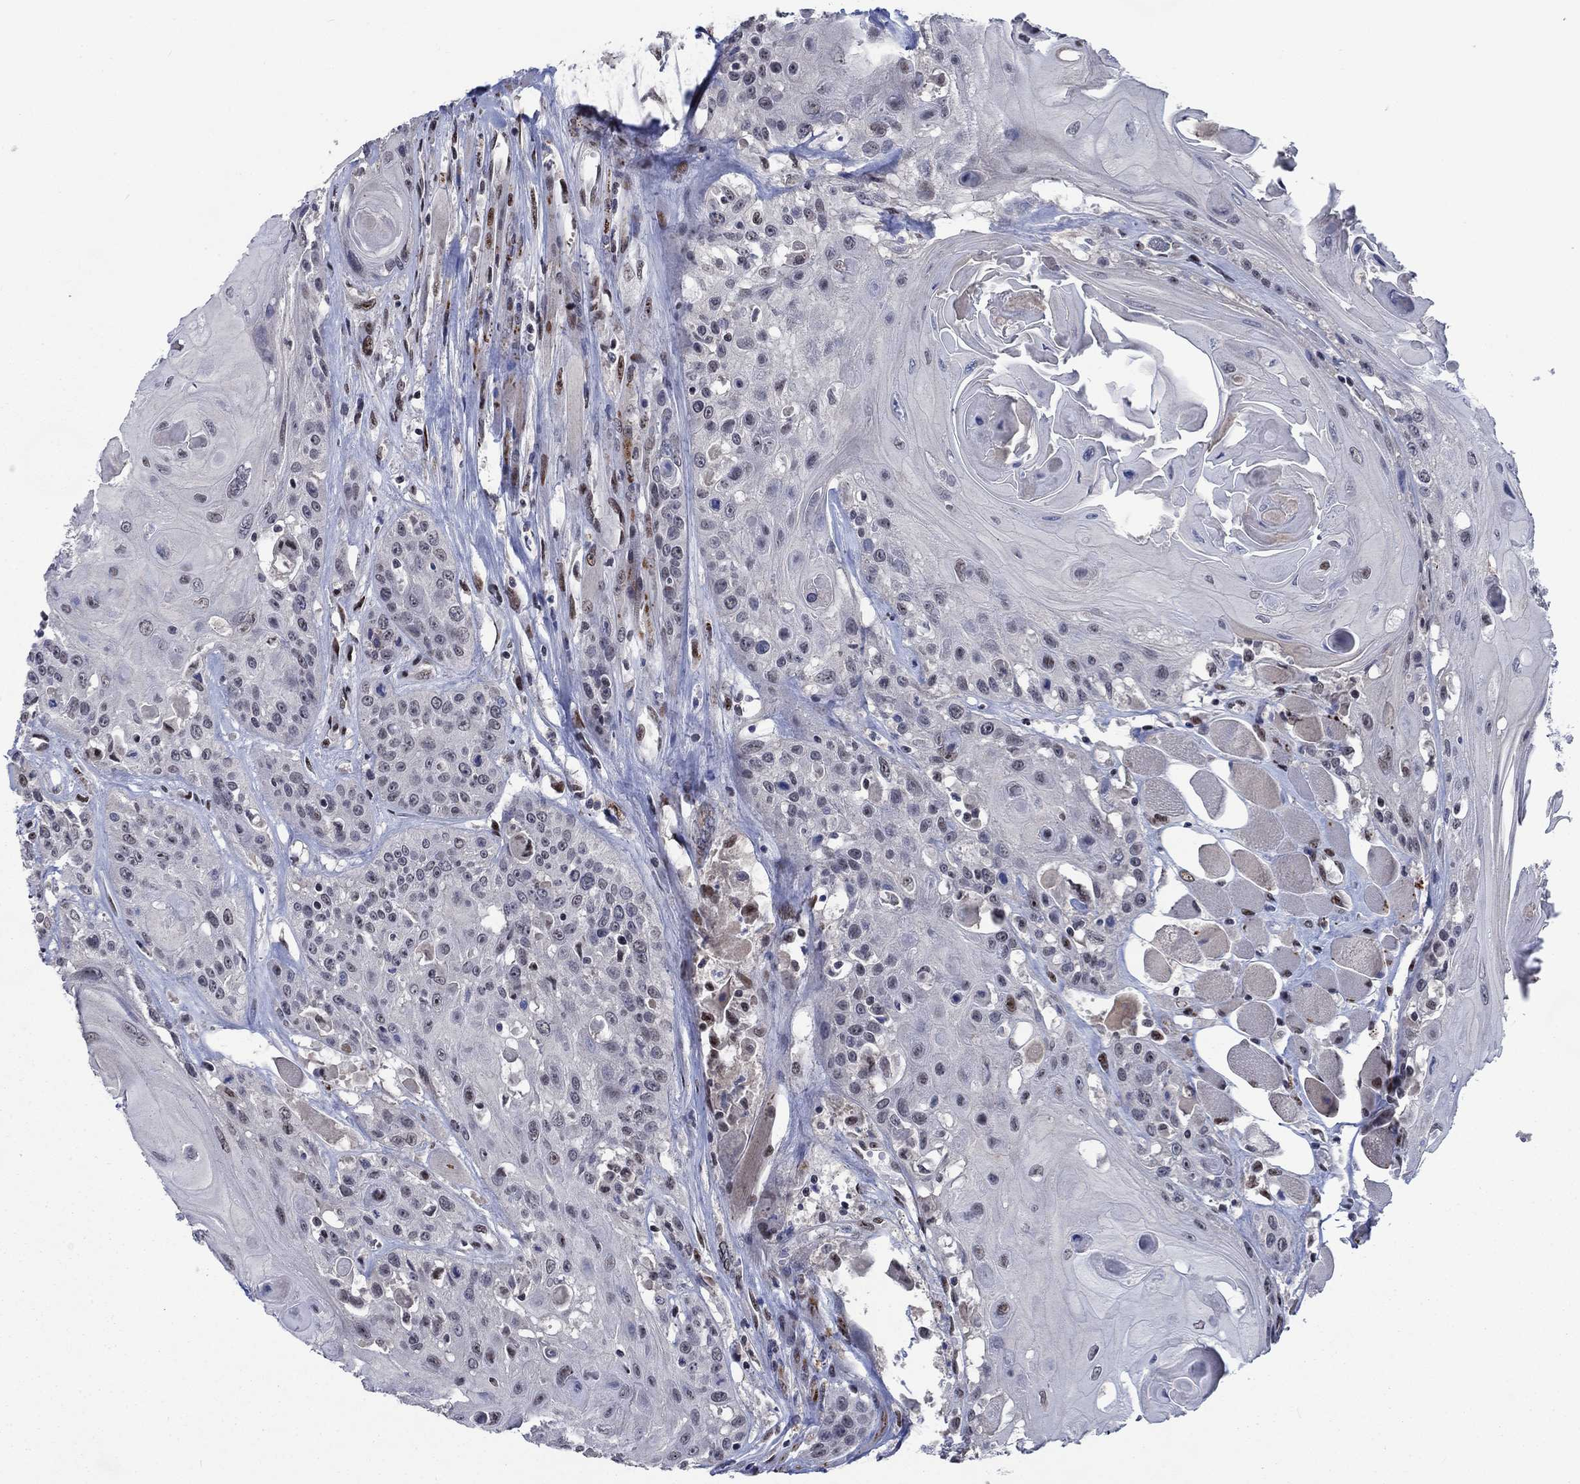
{"staining": {"intensity": "negative", "quantity": "none", "location": "none"}, "tissue": "head and neck cancer", "cell_type": "Tumor cells", "image_type": "cancer", "snomed": [{"axis": "morphology", "description": "Squamous cell carcinoma, NOS"}, {"axis": "topography", "description": "Head-Neck"}], "caption": "Immunohistochemistry of human head and neck squamous cell carcinoma demonstrates no staining in tumor cells. The staining is performed using DAB brown chromogen with nuclei counter-stained in using hematoxylin.", "gene": "HTN1", "patient": {"sex": "female", "age": 59}}